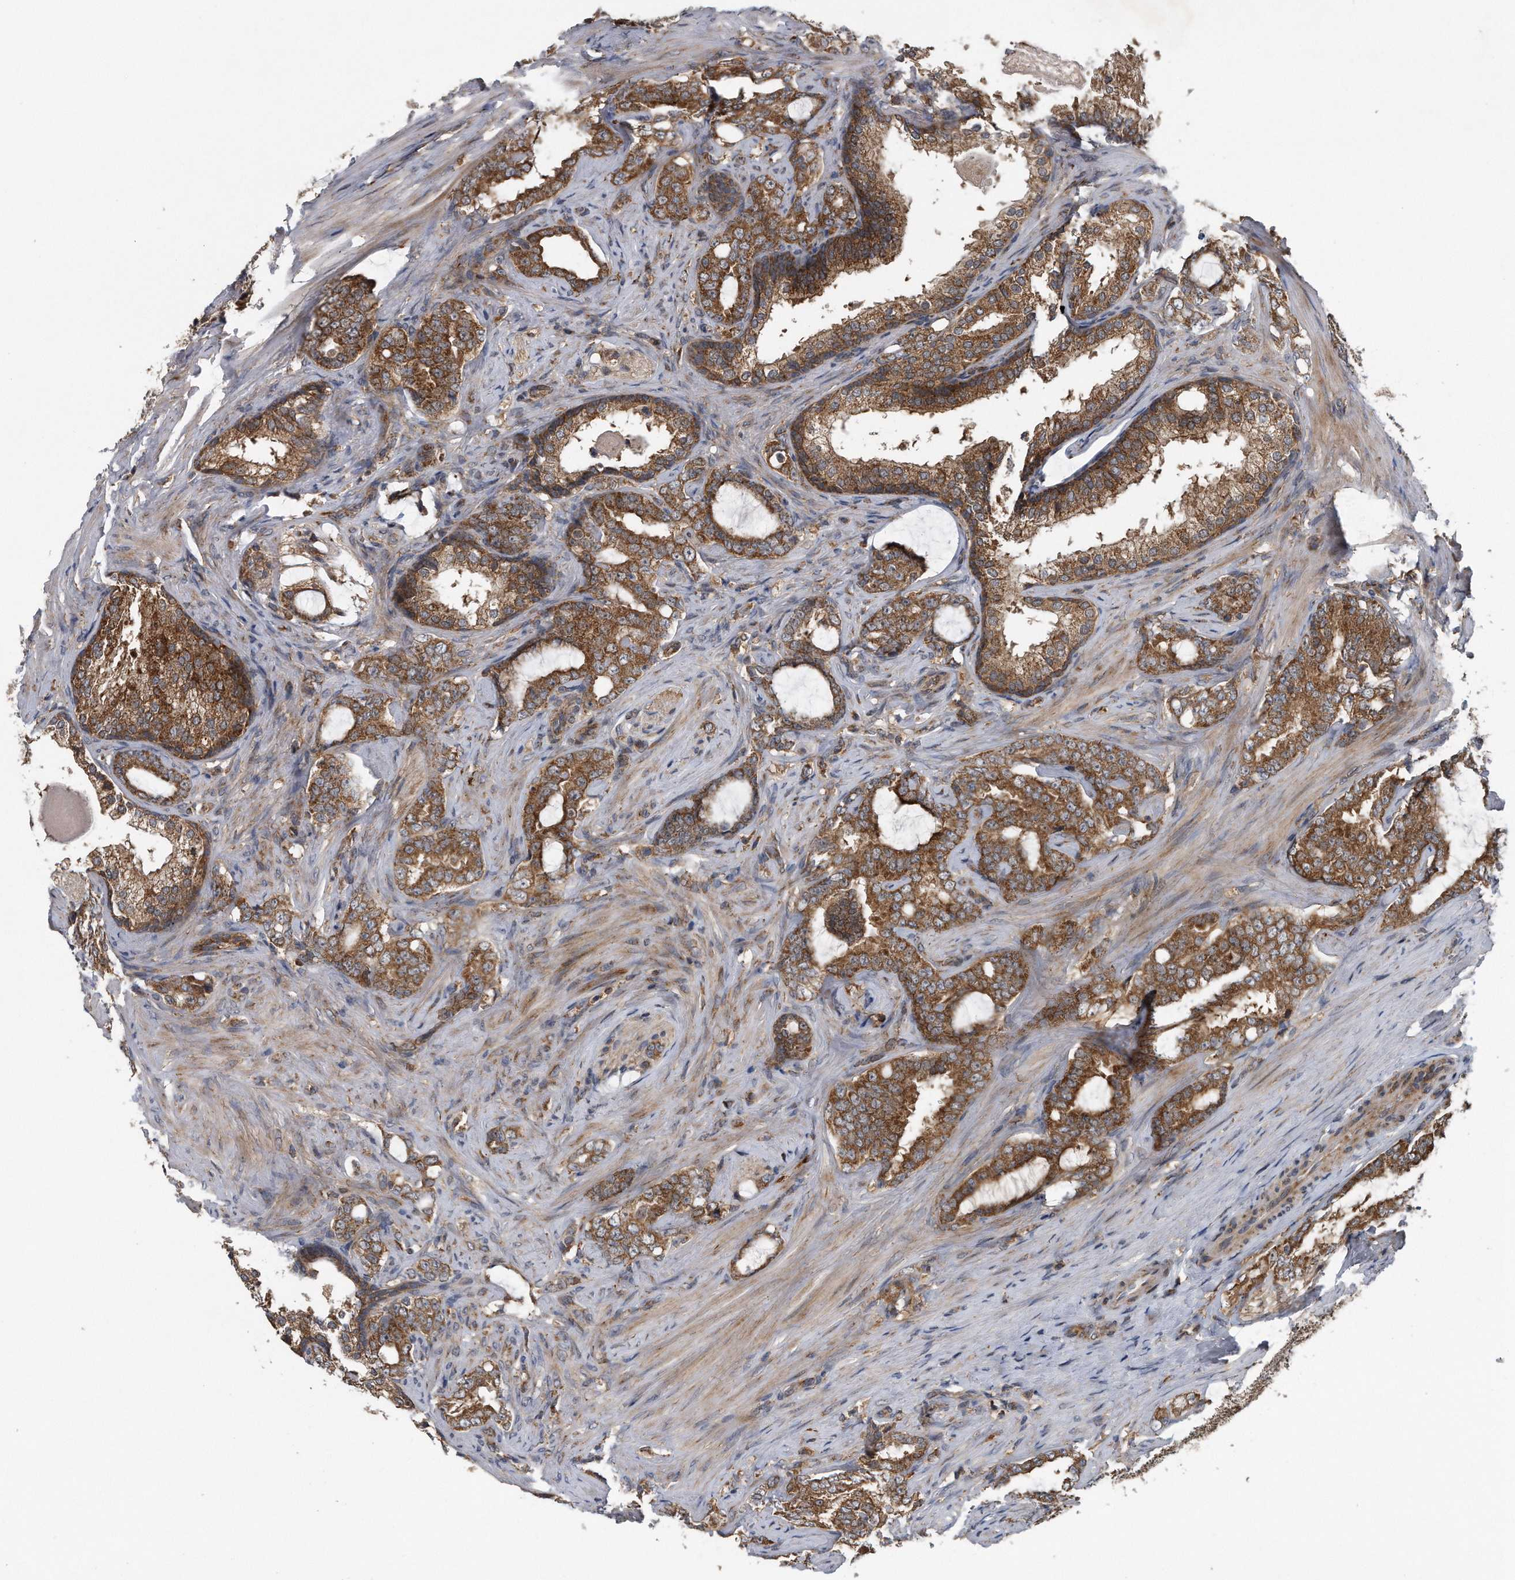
{"staining": {"intensity": "moderate", "quantity": ">75%", "location": "cytoplasmic/membranous"}, "tissue": "prostate cancer", "cell_type": "Tumor cells", "image_type": "cancer", "snomed": [{"axis": "morphology", "description": "Adenocarcinoma, High grade"}, {"axis": "topography", "description": "Prostate"}], "caption": "Prostate high-grade adenocarcinoma stained for a protein displays moderate cytoplasmic/membranous positivity in tumor cells. Ihc stains the protein in brown and the nuclei are stained blue.", "gene": "ALPK2", "patient": {"sex": "male", "age": 64}}